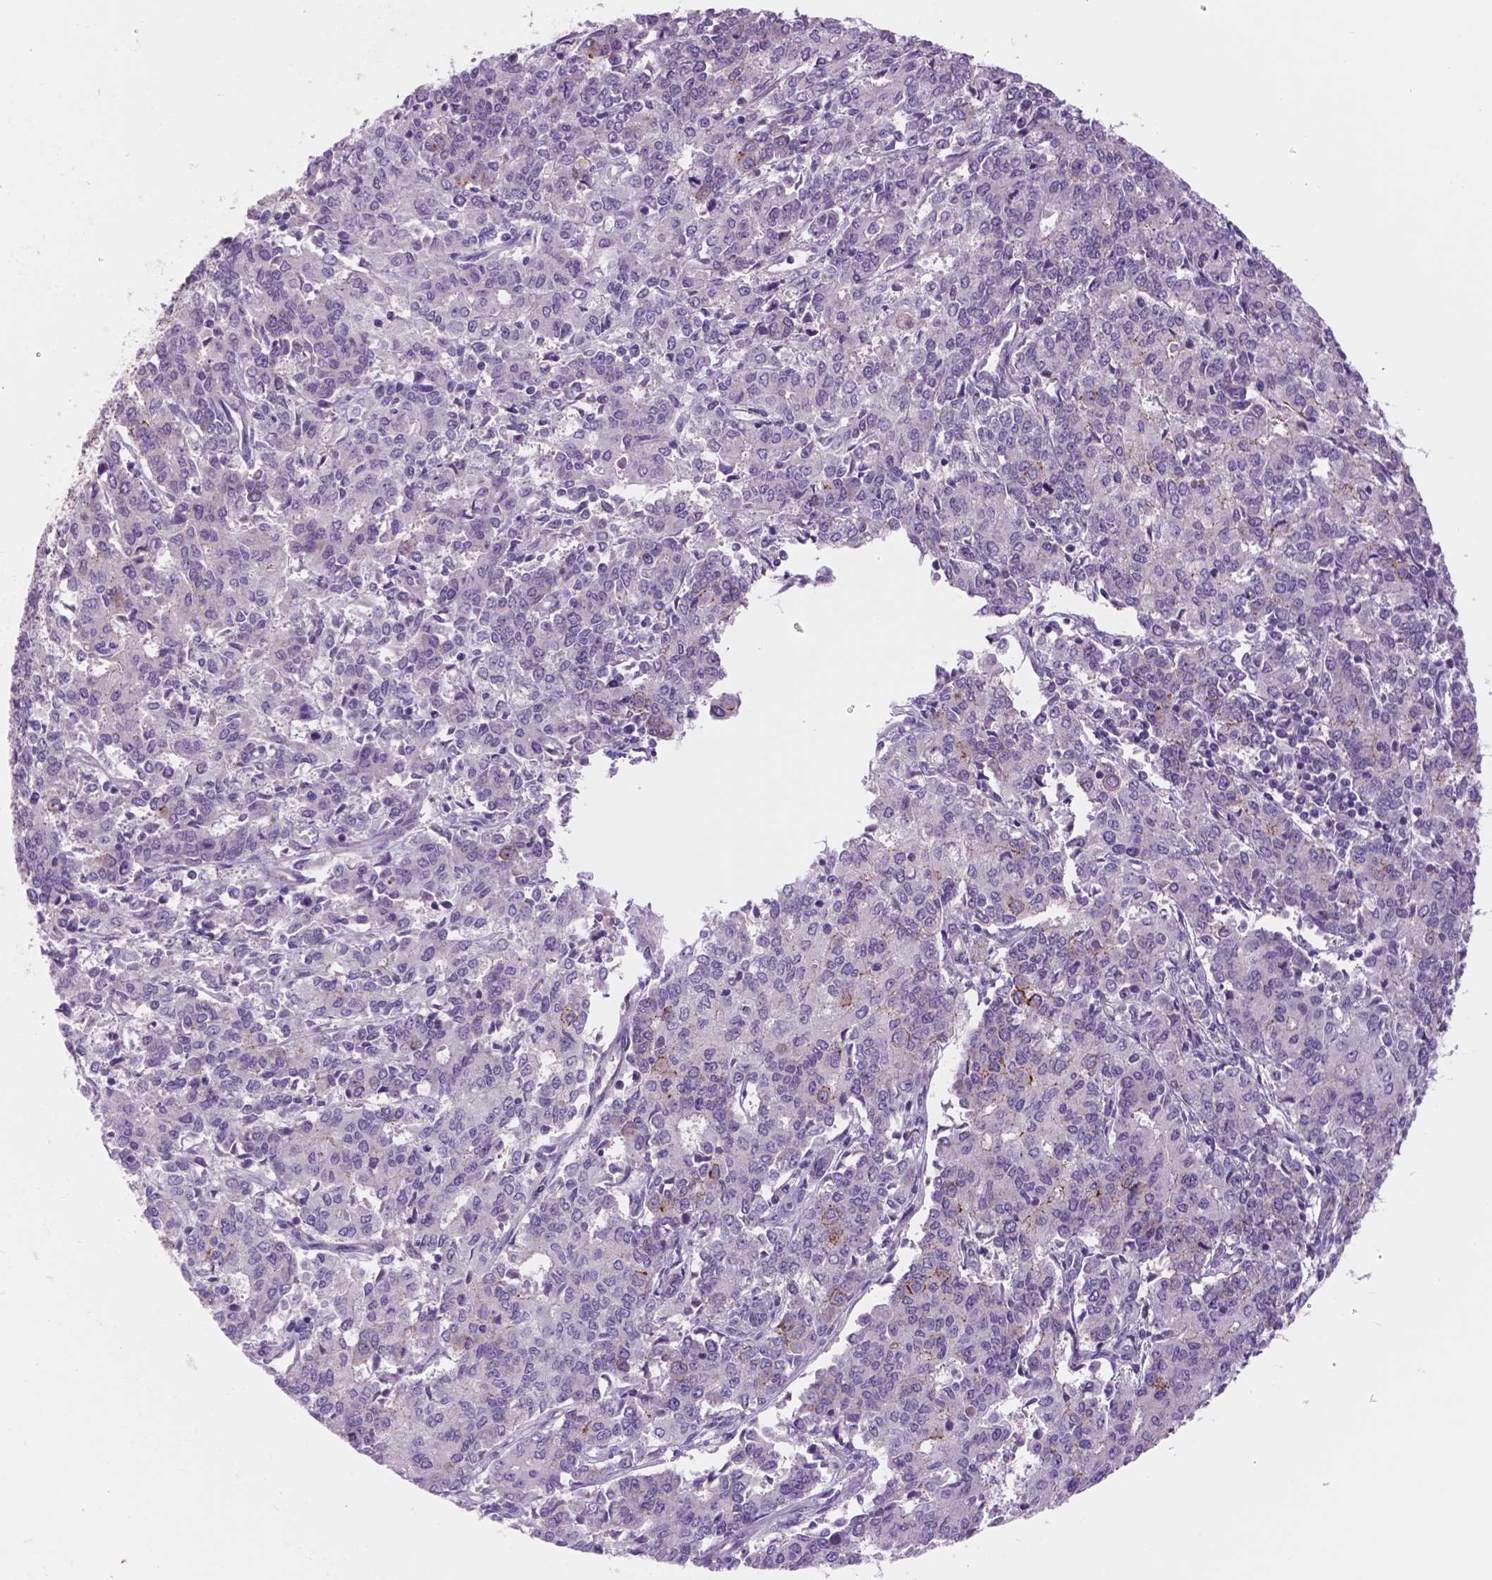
{"staining": {"intensity": "moderate", "quantity": "<25%", "location": "cytoplasmic/membranous"}, "tissue": "endometrial cancer", "cell_type": "Tumor cells", "image_type": "cancer", "snomed": [{"axis": "morphology", "description": "Adenocarcinoma, NOS"}, {"axis": "topography", "description": "Endometrium"}], "caption": "IHC of endometrial adenocarcinoma demonstrates low levels of moderate cytoplasmic/membranous positivity in approximately <25% of tumor cells.", "gene": "RND3", "patient": {"sex": "female", "age": 50}}